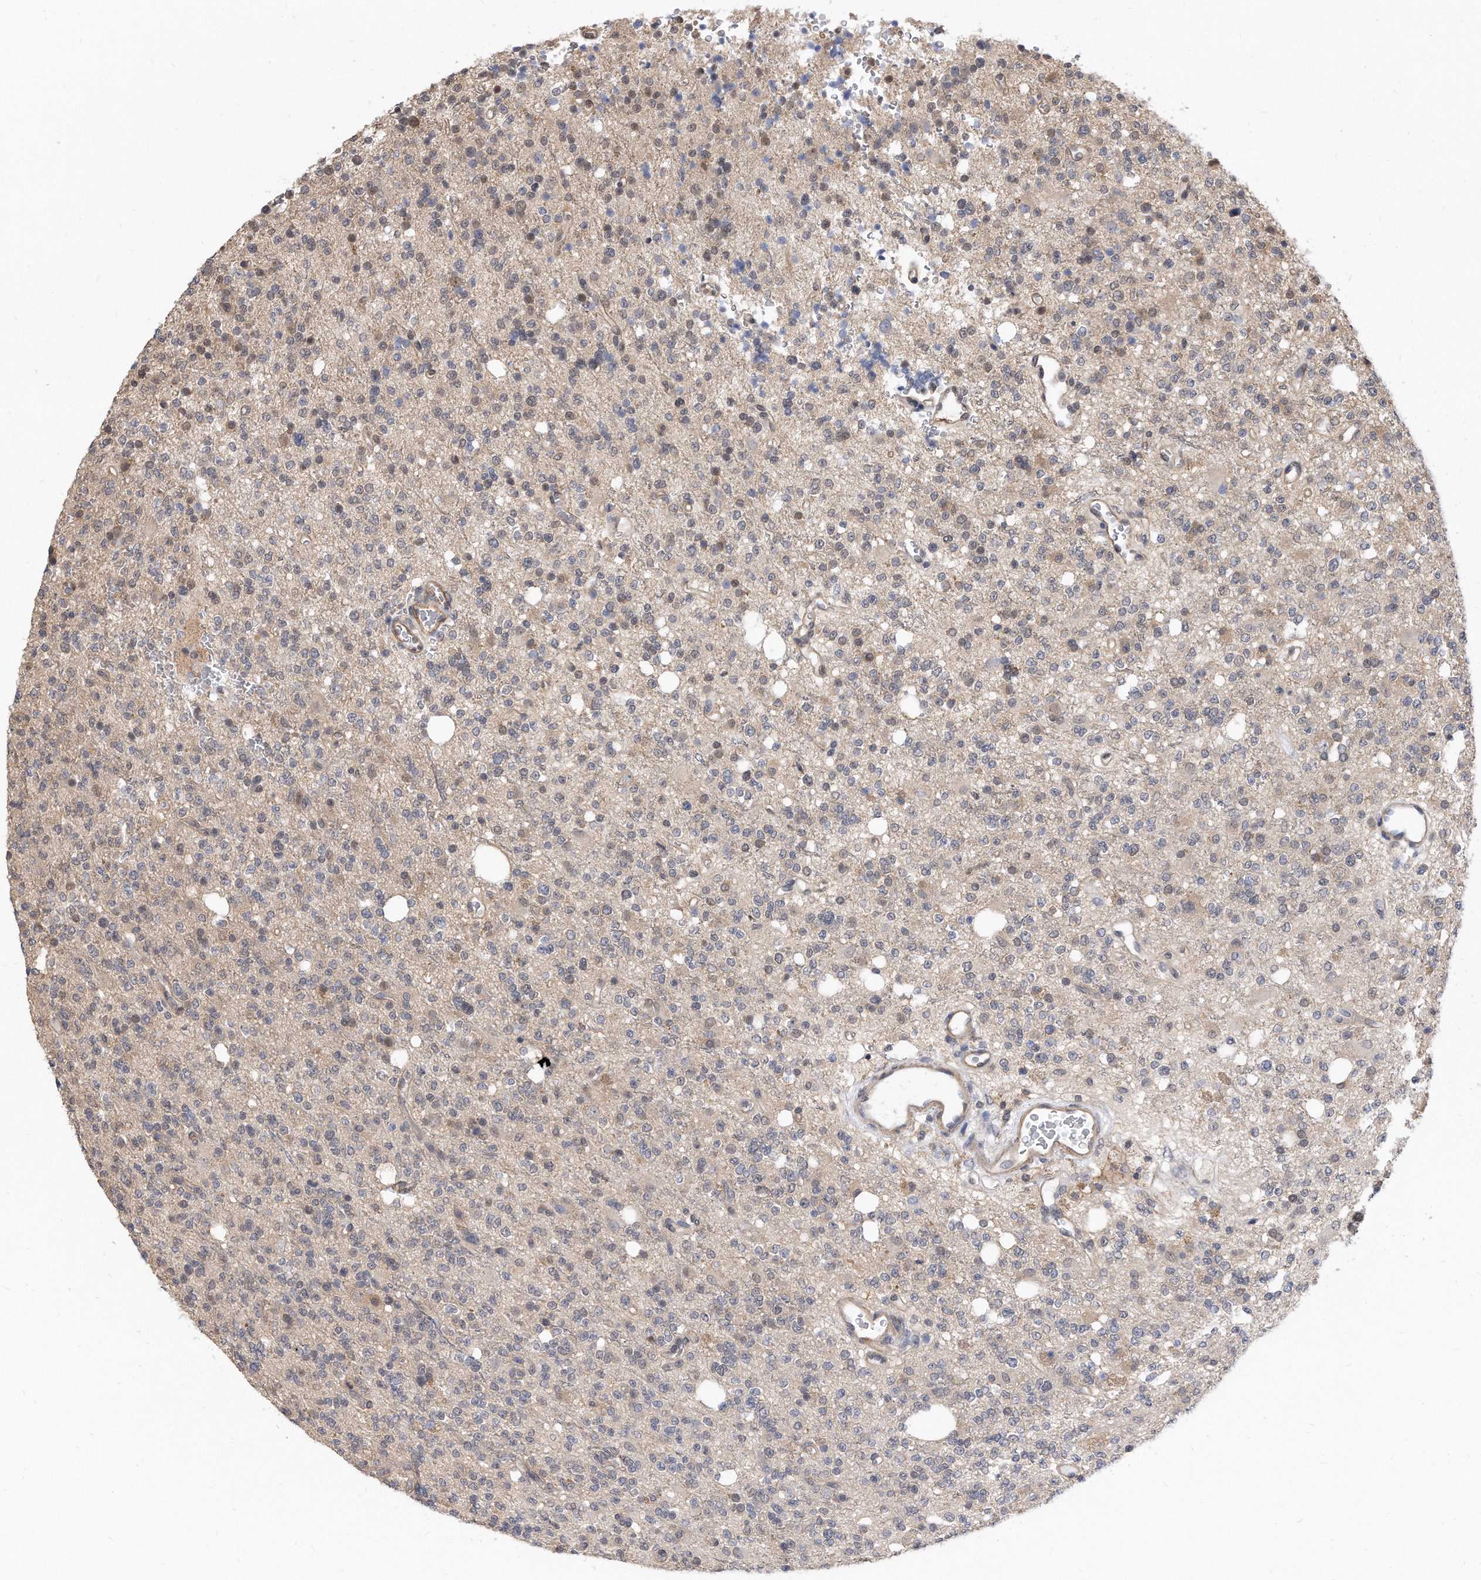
{"staining": {"intensity": "weak", "quantity": "<25%", "location": "cytoplasmic/membranous"}, "tissue": "glioma", "cell_type": "Tumor cells", "image_type": "cancer", "snomed": [{"axis": "morphology", "description": "Glioma, malignant, High grade"}, {"axis": "topography", "description": "Brain"}], "caption": "A high-resolution micrograph shows immunohistochemistry (IHC) staining of glioma, which displays no significant expression in tumor cells.", "gene": "TCP1", "patient": {"sex": "female", "age": 62}}